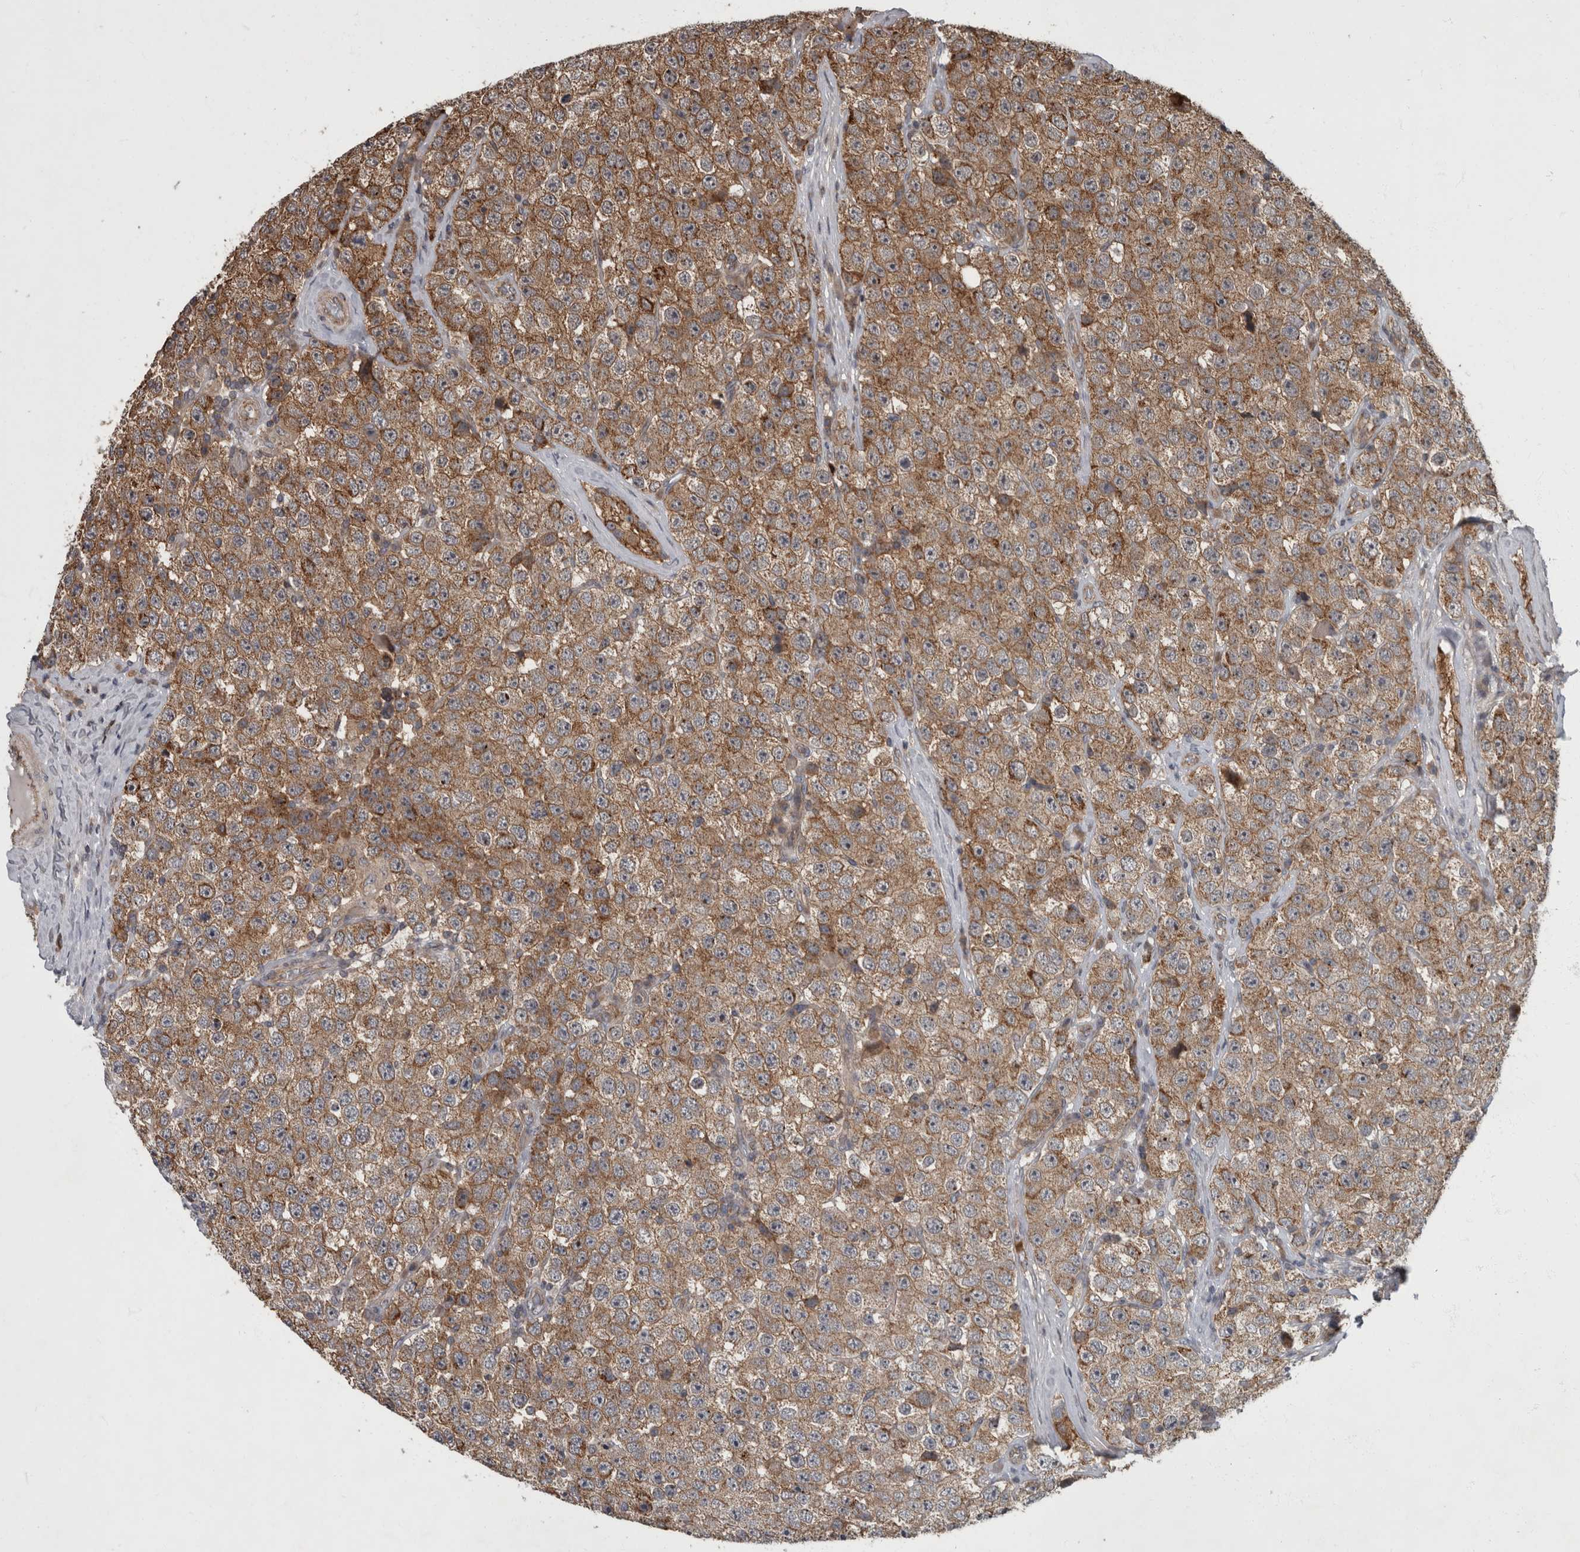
{"staining": {"intensity": "moderate", "quantity": ">75%", "location": "cytoplasmic/membranous"}, "tissue": "testis cancer", "cell_type": "Tumor cells", "image_type": "cancer", "snomed": [{"axis": "morphology", "description": "Seminoma, NOS"}, {"axis": "morphology", "description": "Carcinoma, Embryonal, NOS"}, {"axis": "topography", "description": "Testis"}], "caption": "Moderate cytoplasmic/membranous staining for a protein is seen in approximately >75% of tumor cells of testis cancer using IHC.", "gene": "VEGFD", "patient": {"sex": "male", "age": 28}}